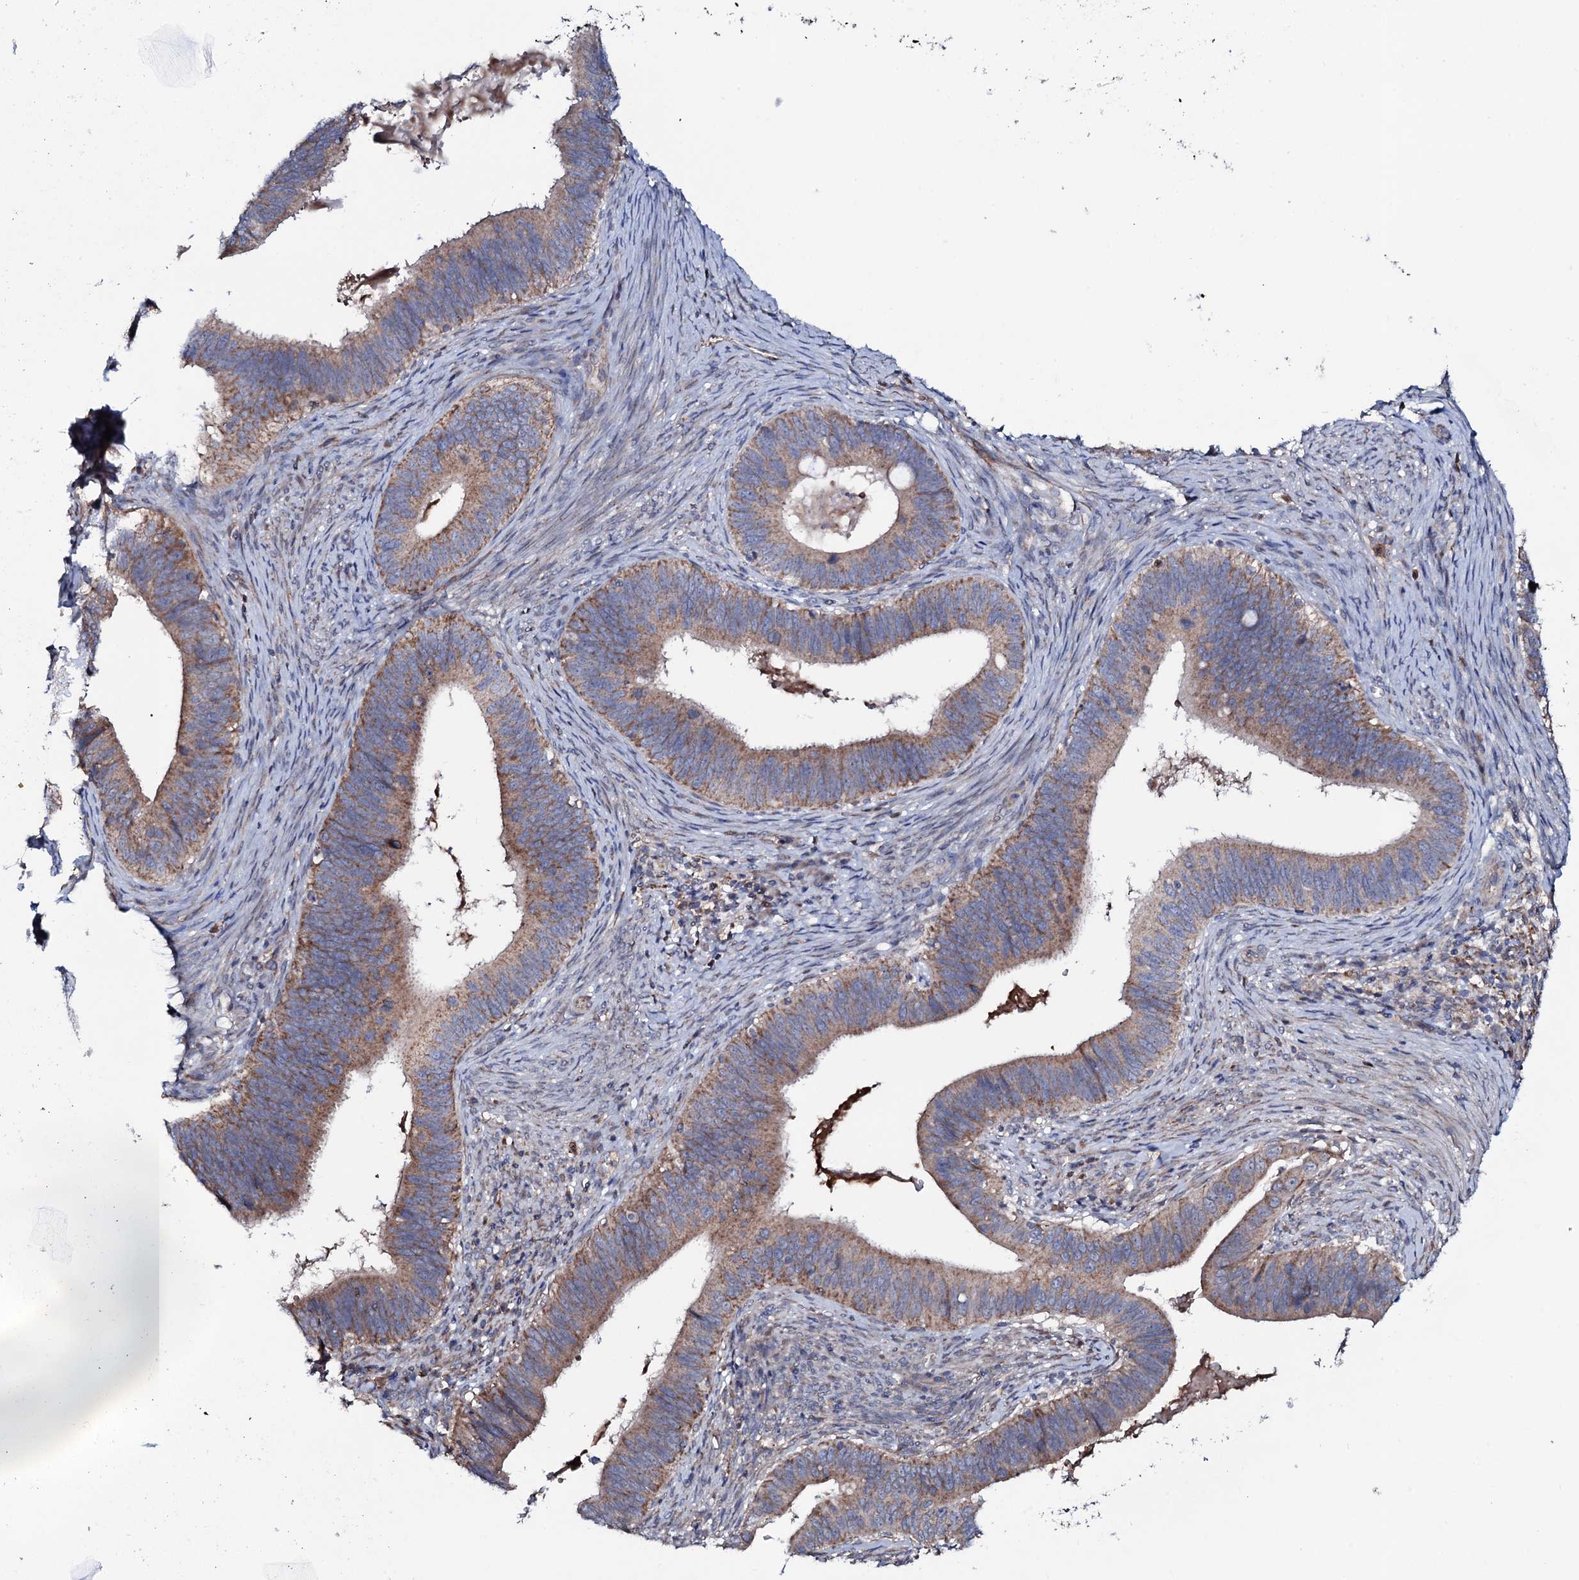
{"staining": {"intensity": "moderate", "quantity": ">75%", "location": "cytoplasmic/membranous"}, "tissue": "cervical cancer", "cell_type": "Tumor cells", "image_type": "cancer", "snomed": [{"axis": "morphology", "description": "Adenocarcinoma, NOS"}, {"axis": "topography", "description": "Cervix"}], "caption": "Immunohistochemistry (IHC) of human cervical cancer (adenocarcinoma) reveals medium levels of moderate cytoplasmic/membranous staining in approximately >75% of tumor cells.", "gene": "PPP1R3D", "patient": {"sex": "female", "age": 42}}